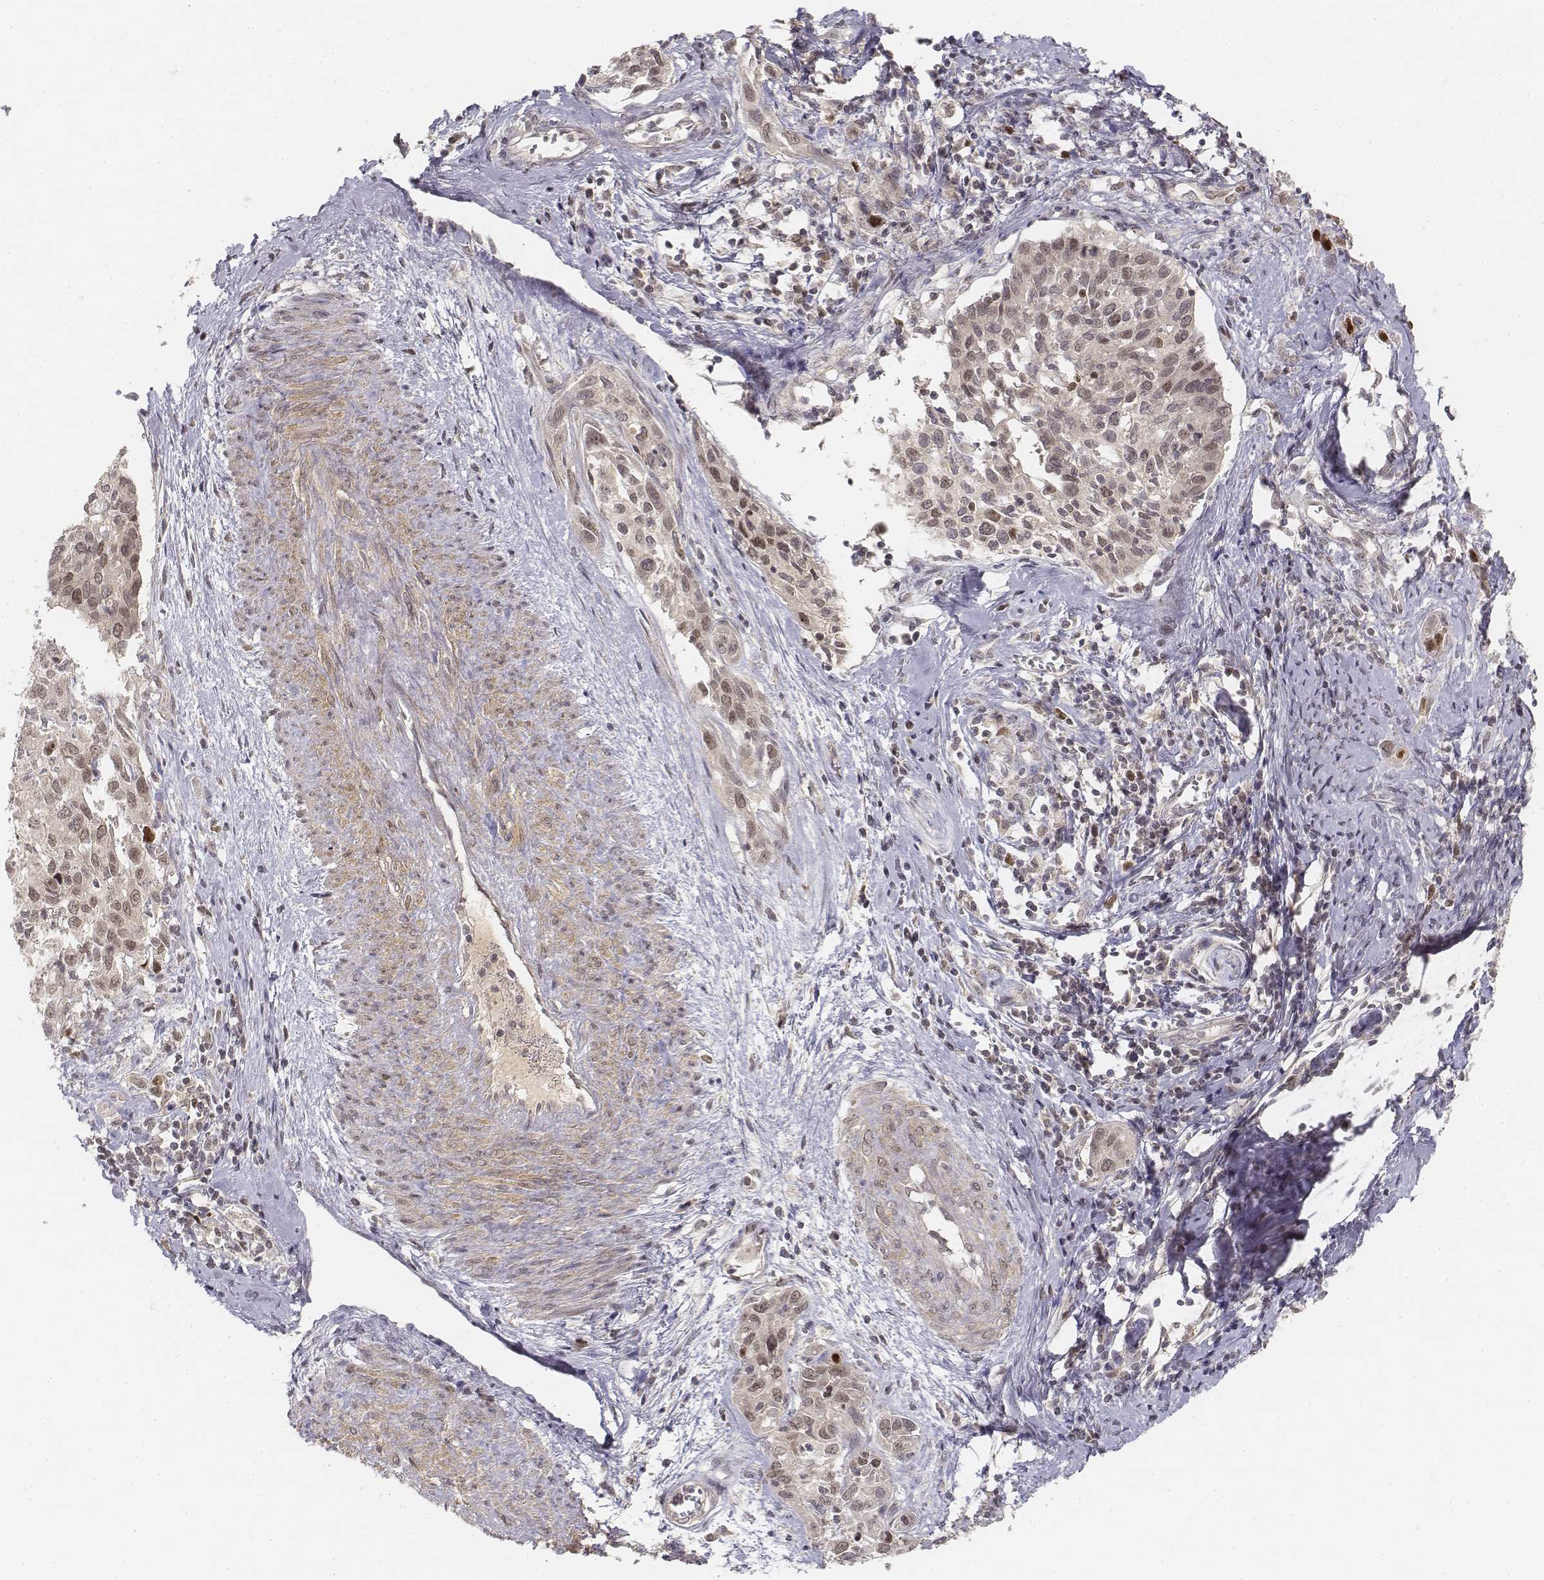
{"staining": {"intensity": "moderate", "quantity": "<25%", "location": "nuclear"}, "tissue": "cervical cancer", "cell_type": "Tumor cells", "image_type": "cancer", "snomed": [{"axis": "morphology", "description": "Squamous cell carcinoma, NOS"}, {"axis": "topography", "description": "Cervix"}], "caption": "Protein staining shows moderate nuclear positivity in about <25% of tumor cells in cervical cancer.", "gene": "FANCD2", "patient": {"sex": "female", "age": 51}}